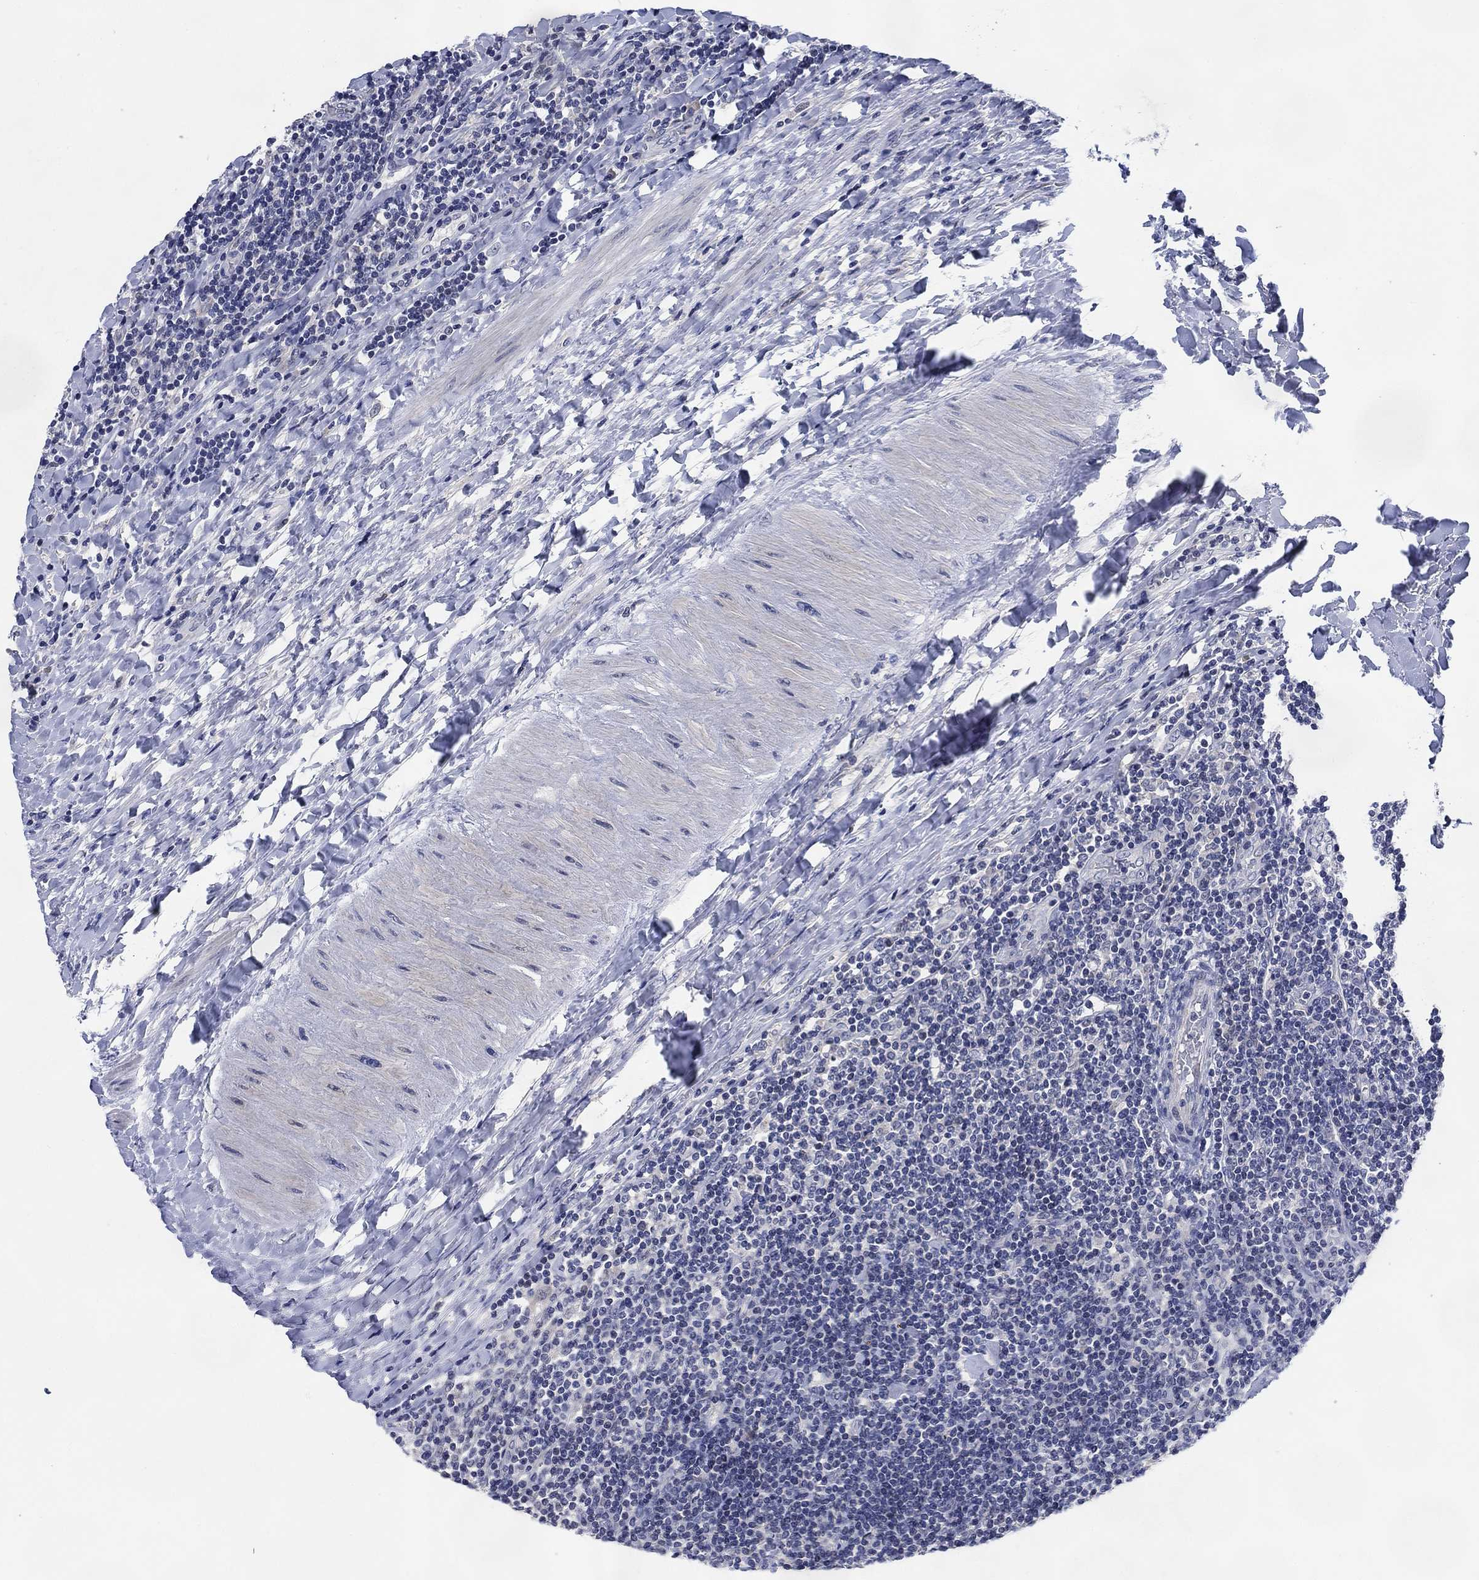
{"staining": {"intensity": "negative", "quantity": "none", "location": "none"}, "tissue": "lymphoma", "cell_type": "Tumor cells", "image_type": "cancer", "snomed": [{"axis": "morphology", "description": "Hodgkin's disease, NOS"}, {"axis": "topography", "description": "Lymph node"}], "caption": "Immunohistochemistry of Hodgkin's disease exhibits no staining in tumor cells.", "gene": "DAZL", "patient": {"sex": "male", "age": 40}}